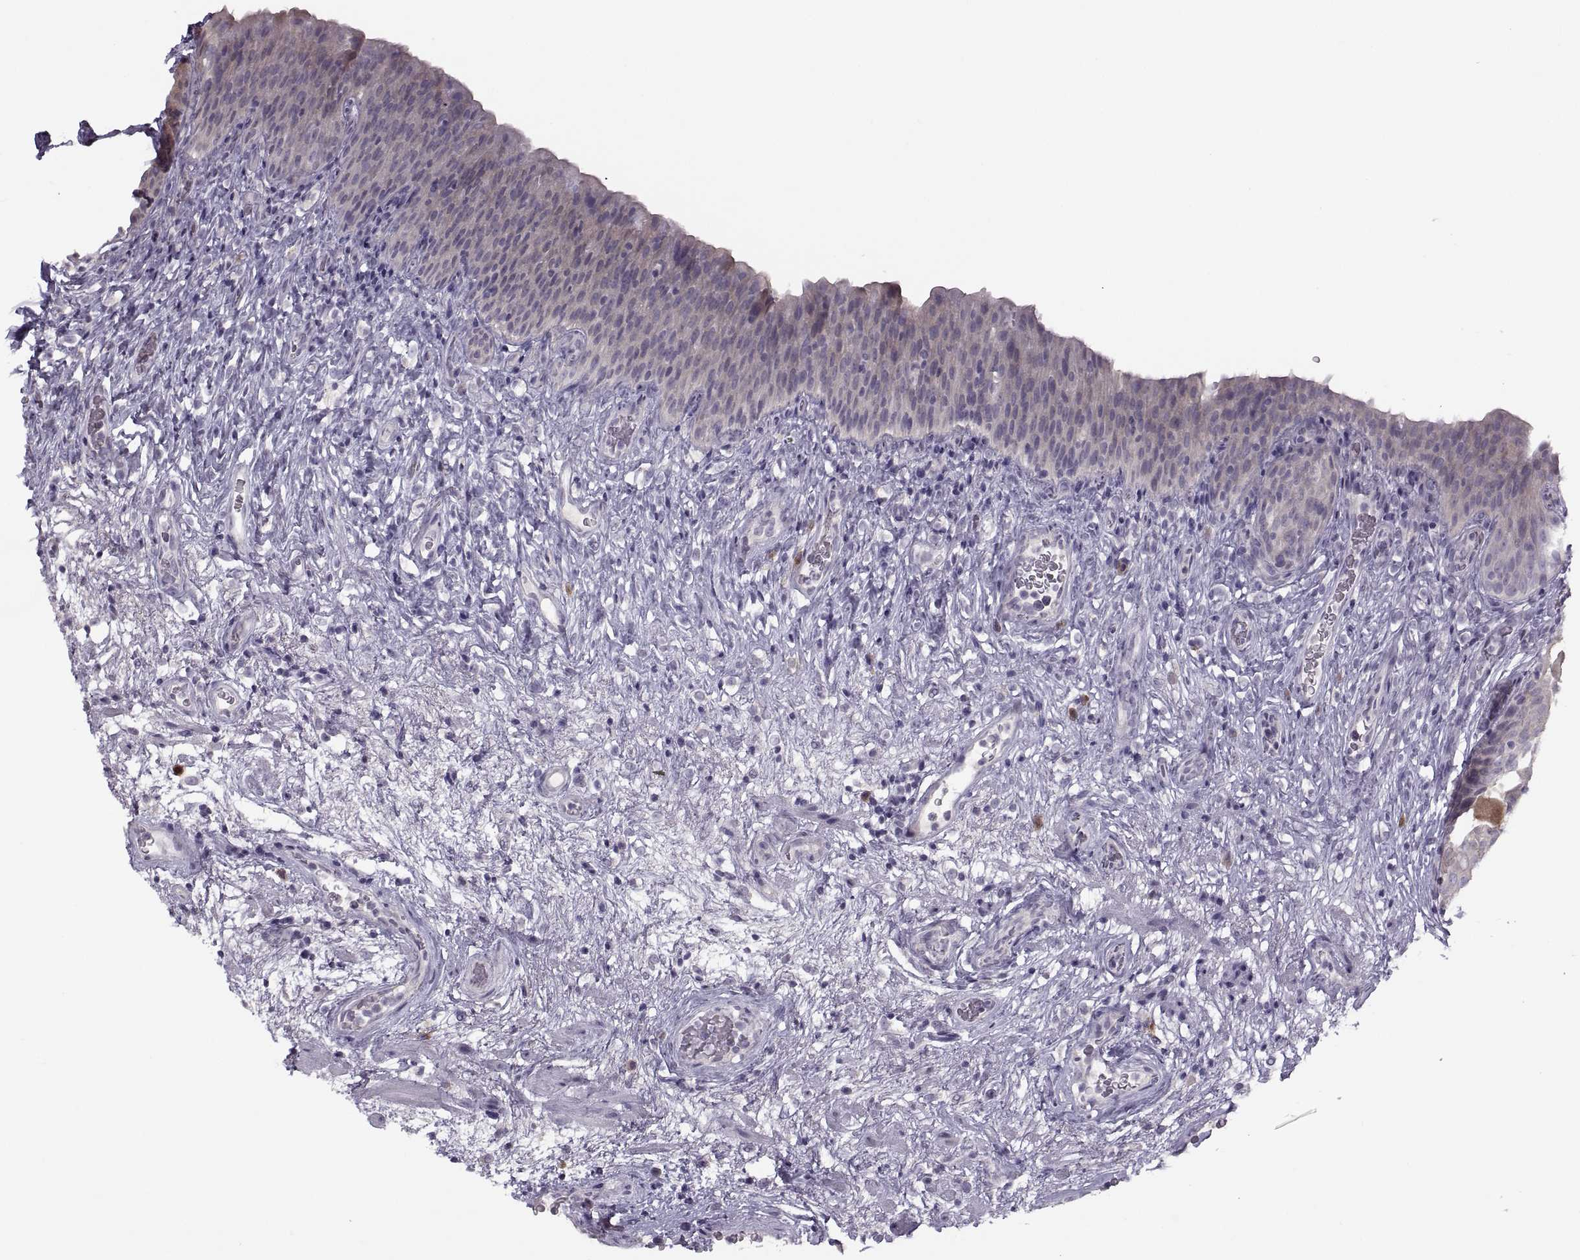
{"staining": {"intensity": "weak", "quantity": "25%-75%", "location": "cytoplasmic/membranous"}, "tissue": "urinary bladder", "cell_type": "Urothelial cells", "image_type": "normal", "snomed": [{"axis": "morphology", "description": "Normal tissue, NOS"}, {"axis": "topography", "description": "Urinary bladder"}], "caption": "Urinary bladder stained for a protein (brown) demonstrates weak cytoplasmic/membranous positive staining in approximately 25%-75% of urothelial cells.", "gene": "H2AP", "patient": {"sex": "male", "age": 76}}